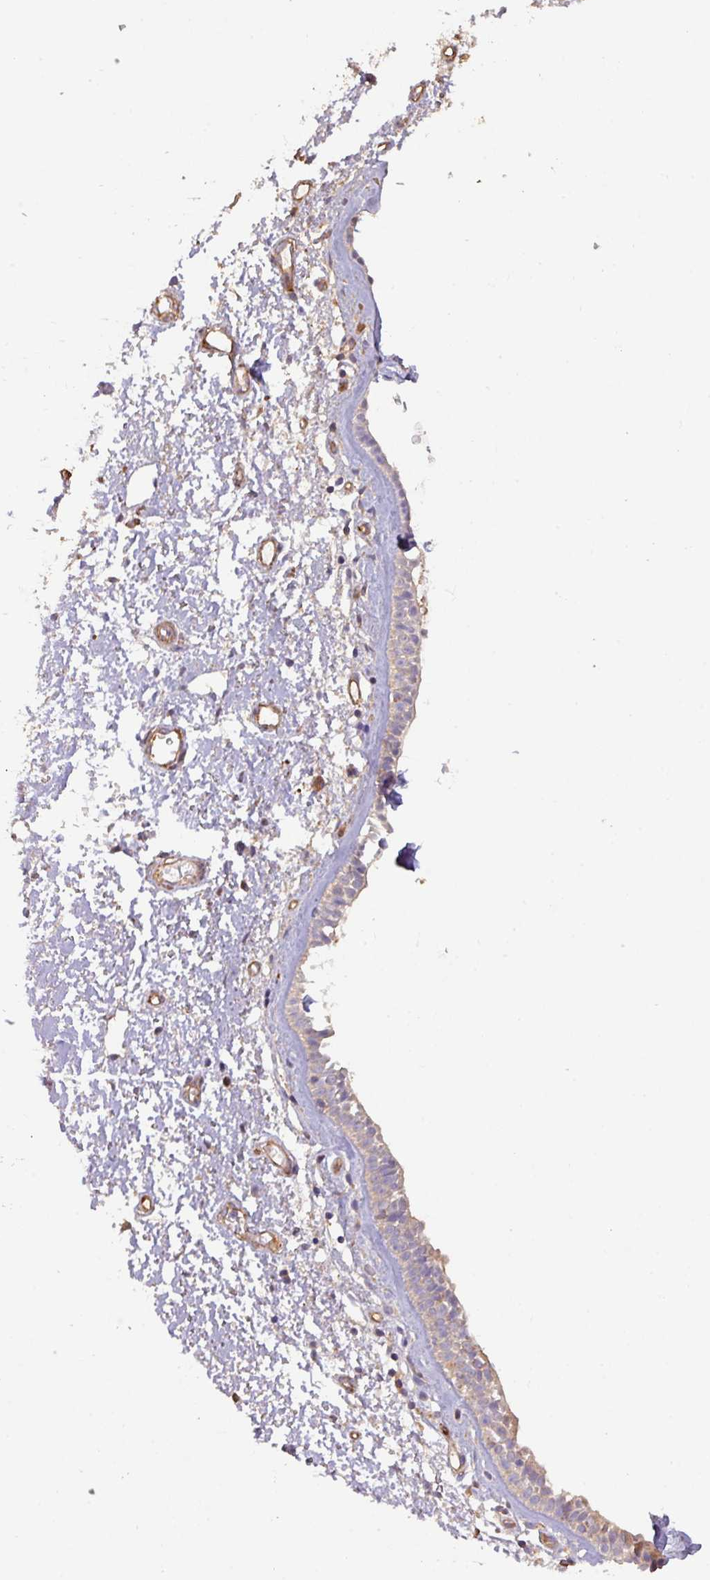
{"staining": {"intensity": "negative", "quantity": "none", "location": "none"}, "tissue": "nasopharynx", "cell_type": "Respiratory epithelial cells", "image_type": "normal", "snomed": [{"axis": "morphology", "description": "Normal tissue, NOS"}, {"axis": "topography", "description": "Cartilage tissue"}, {"axis": "topography", "description": "Nasopharynx"}], "caption": "Immunohistochemistry (IHC) micrograph of unremarkable human nasopharynx stained for a protein (brown), which reveals no positivity in respiratory epithelial cells.", "gene": "CALML4", "patient": {"sex": "male", "age": 56}}